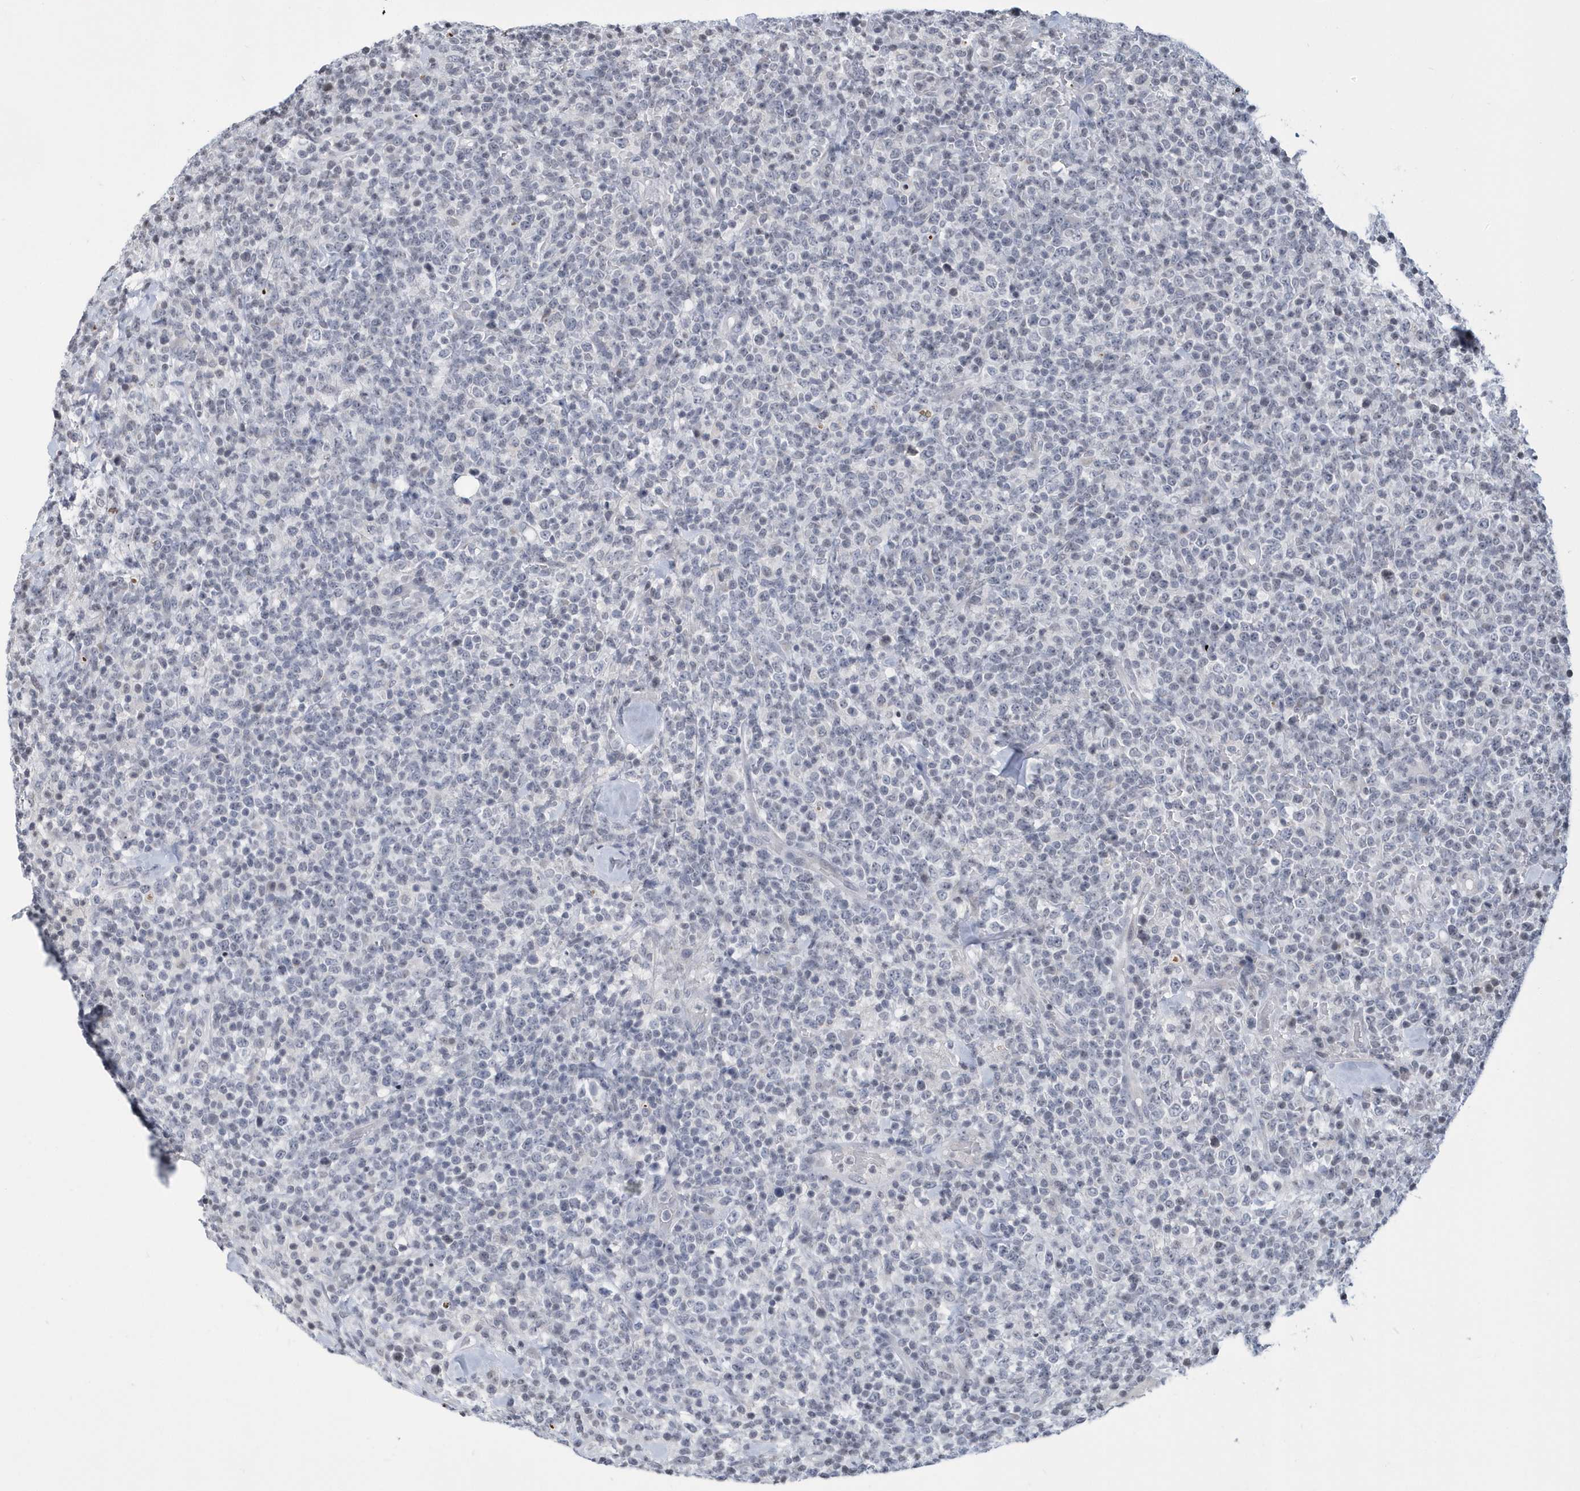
{"staining": {"intensity": "negative", "quantity": "none", "location": "none"}, "tissue": "lymphoma", "cell_type": "Tumor cells", "image_type": "cancer", "snomed": [{"axis": "morphology", "description": "Malignant lymphoma, non-Hodgkin's type, High grade"}, {"axis": "topography", "description": "Colon"}], "caption": "A histopathology image of malignant lymphoma, non-Hodgkin's type (high-grade) stained for a protein demonstrates no brown staining in tumor cells. Brightfield microscopy of immunohistochemistry (IHC) stained with DAB (brown) and hematoxylin (blue), captured at high magnification.", "gene": "VWA5B2", "patient": {"sex": "female", "age": 53}}